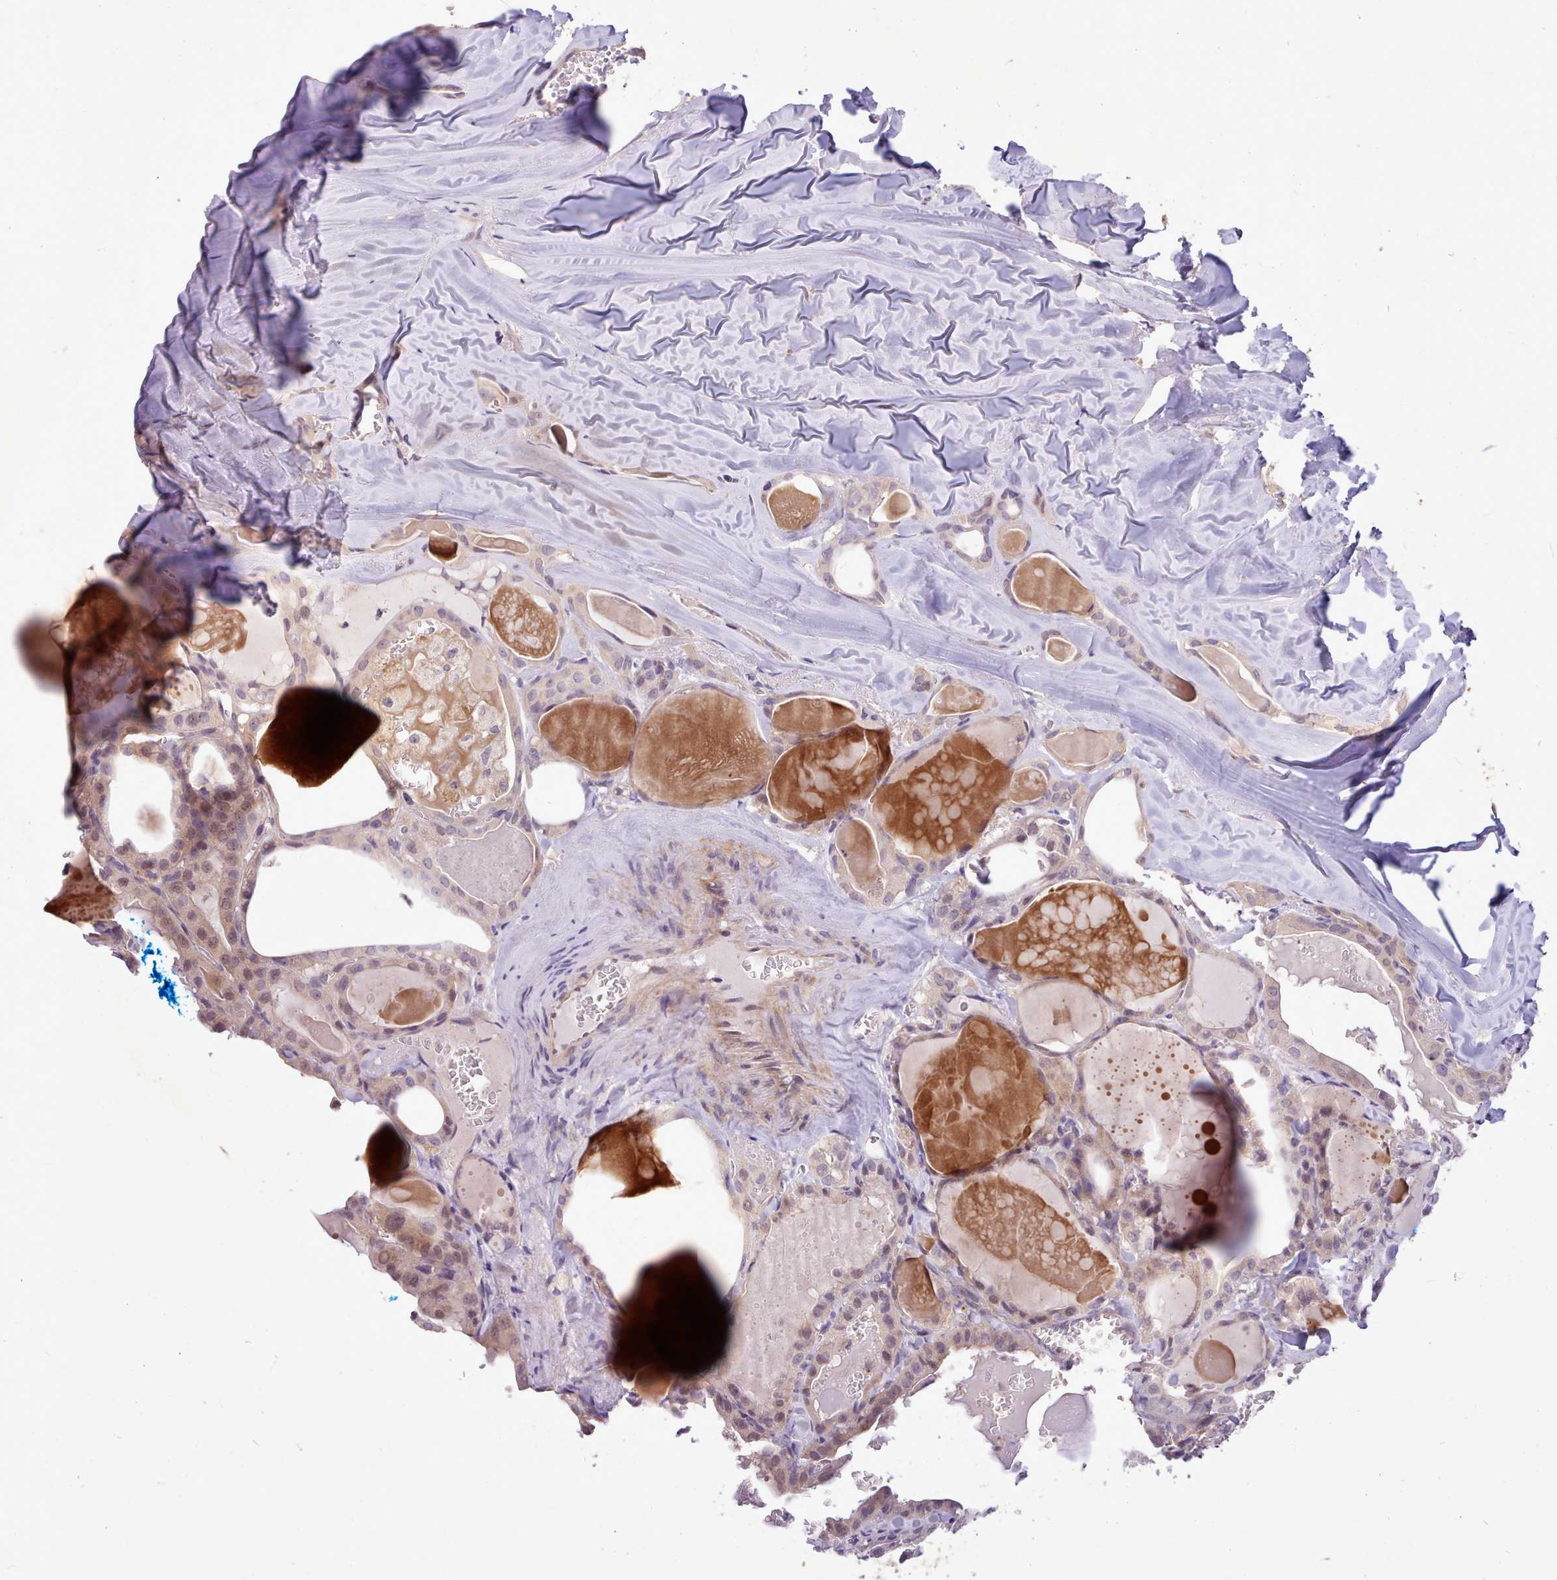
{"staining": {"intensity": "weak", "quantity": "<25%", "location": "cytoplasmic/membranous"}, "tissue": "thyroid cancer", "cell_type": "Tumor cells", "image_type": "cancer", "snomed": [{"axis": "morphology", "description": "Papillary adenocarcinoma, NOS"}, {"axis": "topography", "description": "Thyroid gland"}], "caption": "A histopathology image of human thyroid papillary adenocarcinoma is negative for staining in tumor cells.", "gene": "ZNF607", "patient": {"sex": "male", "age": 52}}